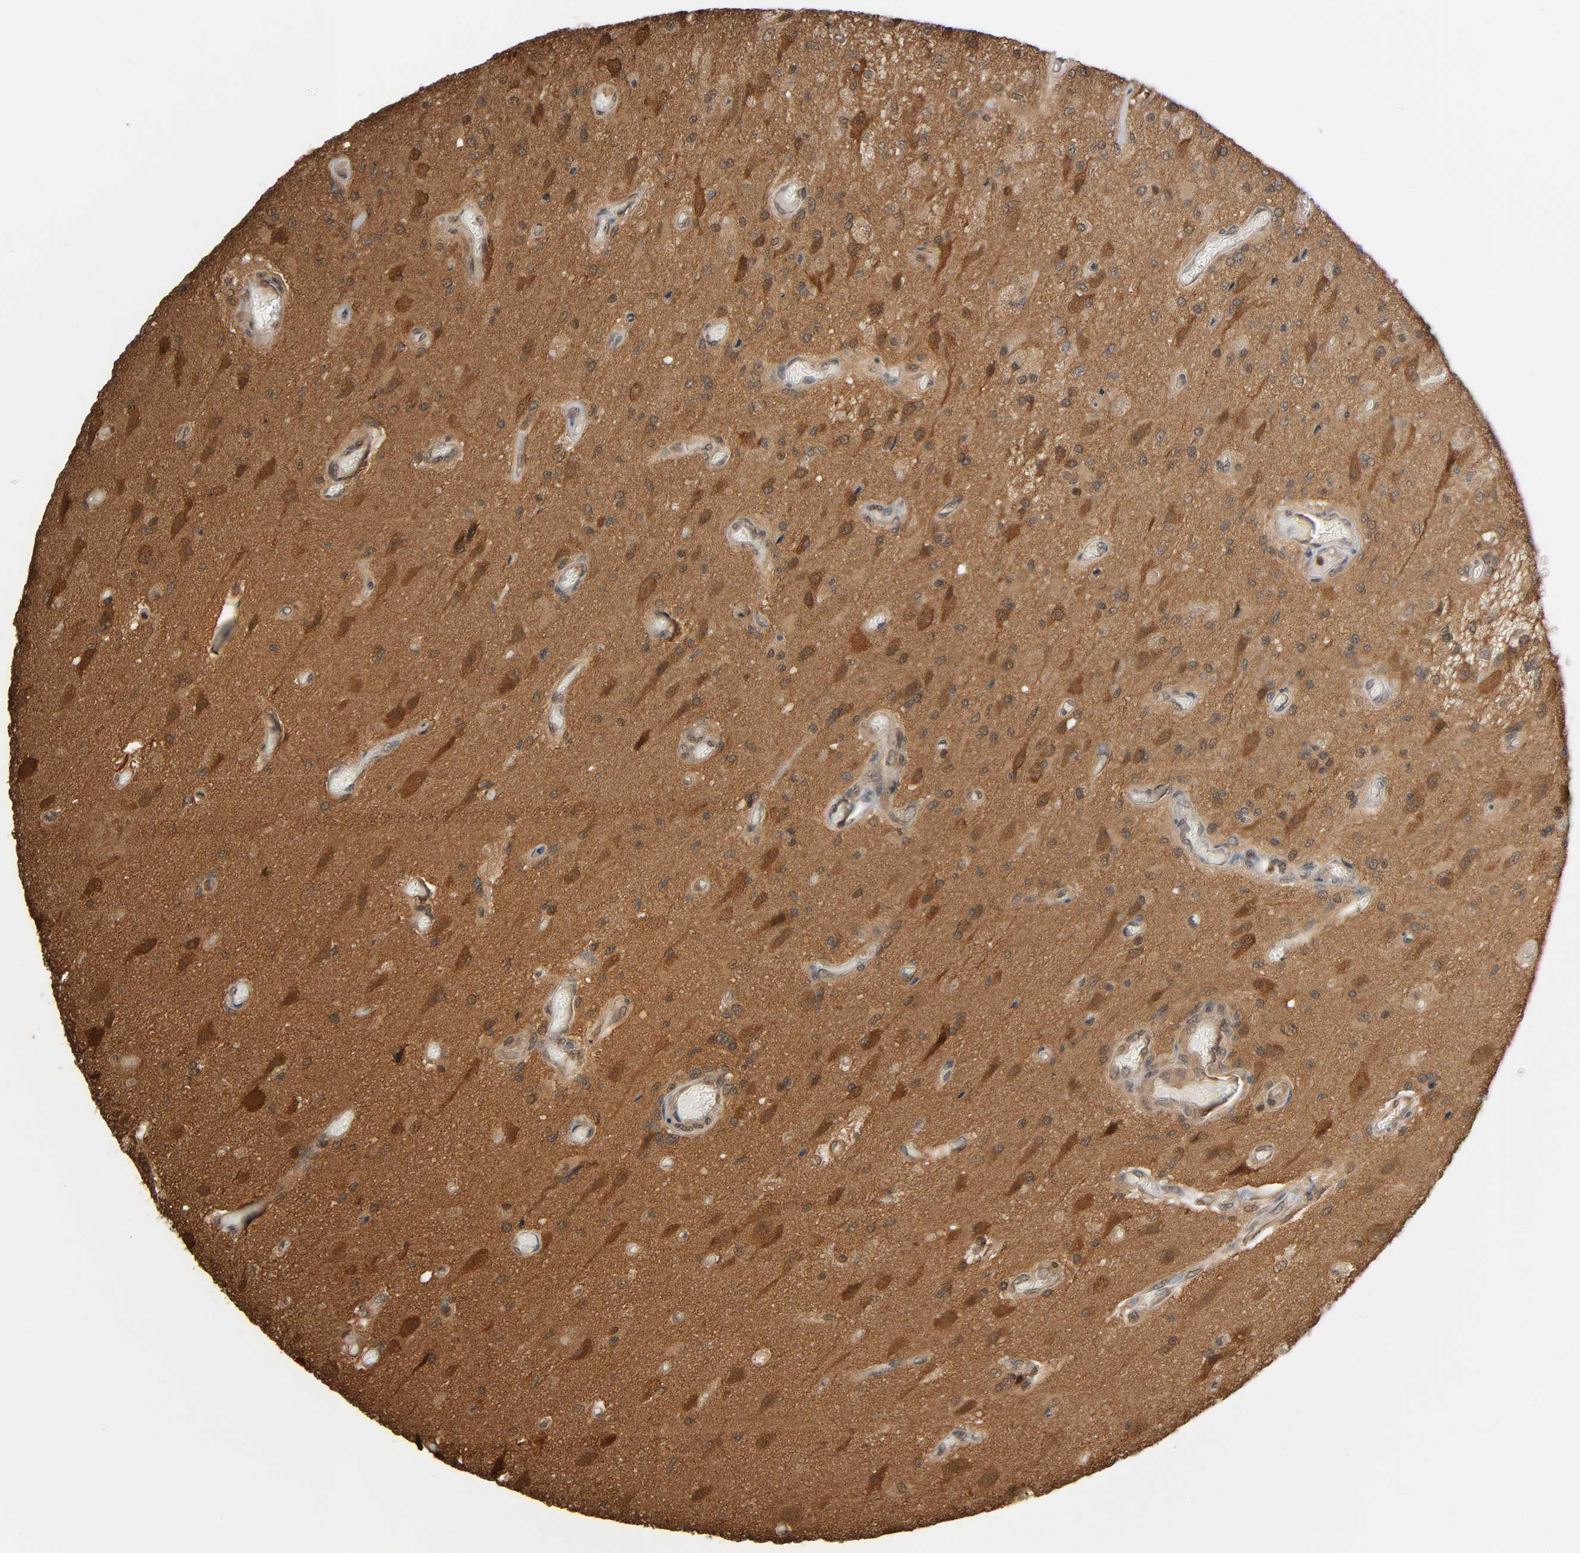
{"staining": {"intensity": "strong", "quantity": "25%-75%", "location": "cytoplasmic/membranous,nuclear"}, "tissue": "glioma", "cell_type": "Tumor cells", "image_type": "cancer", "snomed": [{"axis": "morphology", "description": "Normal tissue, NOS"}, {"axis": "morphology", "description": "Glioma, malignant, High grade"}, {"axis": "topography", "description": "Cerebral cortex"}], "caption": "DAB immunohistochemical staining of malignant glioma (high-grade) exhibits strong cytoplasmic/membranous and nuclear protein expression in about 25%-75% of tumor cells.", "gene": "NEDD8", "patient": {"sex": "male", "age": 77}}